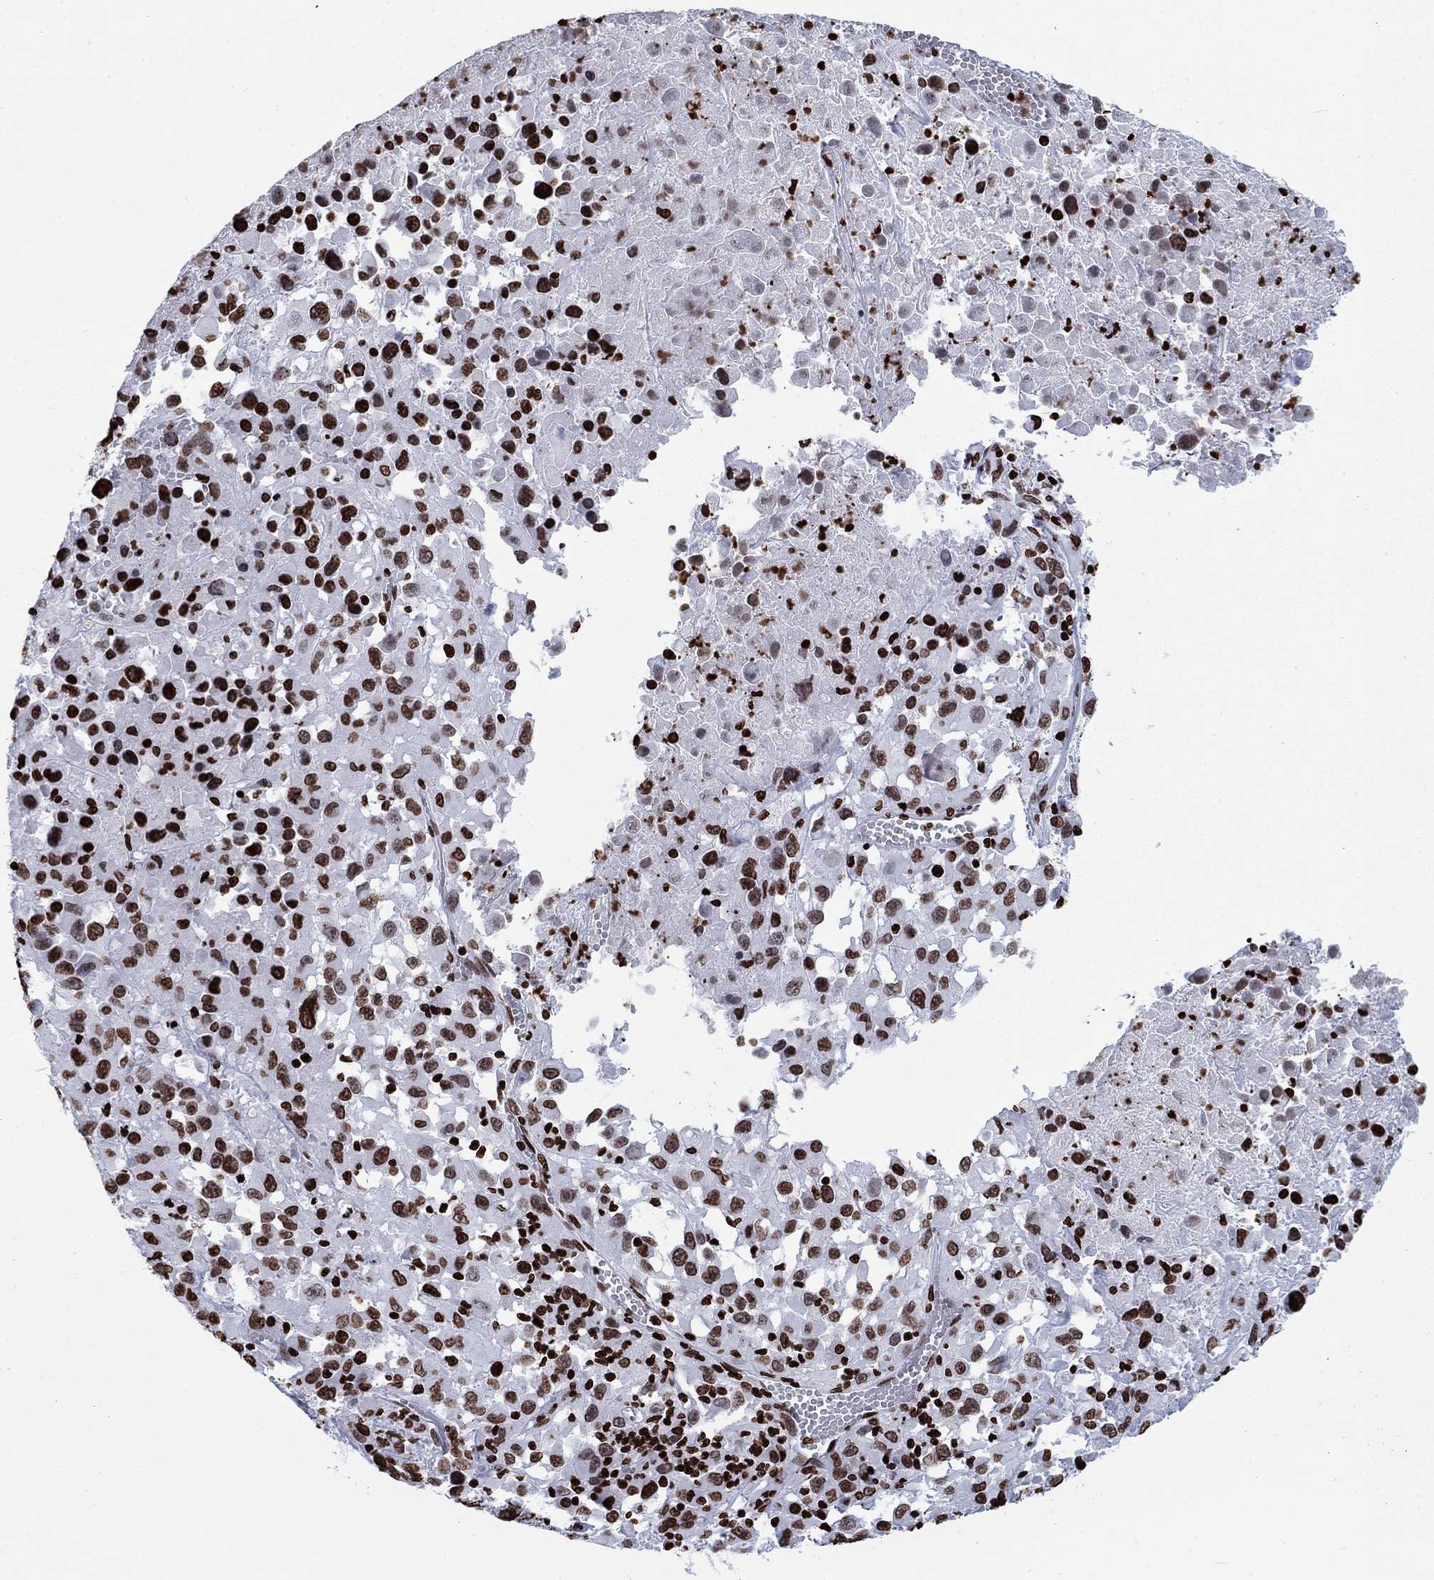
{"staining": {"intensity": "strong", "quantity": "25%-75%", "location": "nuclear"}, "tissue": "melanoma", "cell_type": "Tumor cells", "image_type": "cancer", "snomed": [{"axis": "morphology", "description": "Malignant melanoma, Metastatic site"}, {"axis": "topography", "description": "Lymph node"}], "caption": "Immunohistochemical staining of malignant melanoma (metastatic site) shows high levels of strong nuclear positivity in about 25%-75% of tumor cells. (IHC, brightfield microscopy, high magnification).", "gene": "H1-5", "patient": {"sex": "male", "age": 50}}